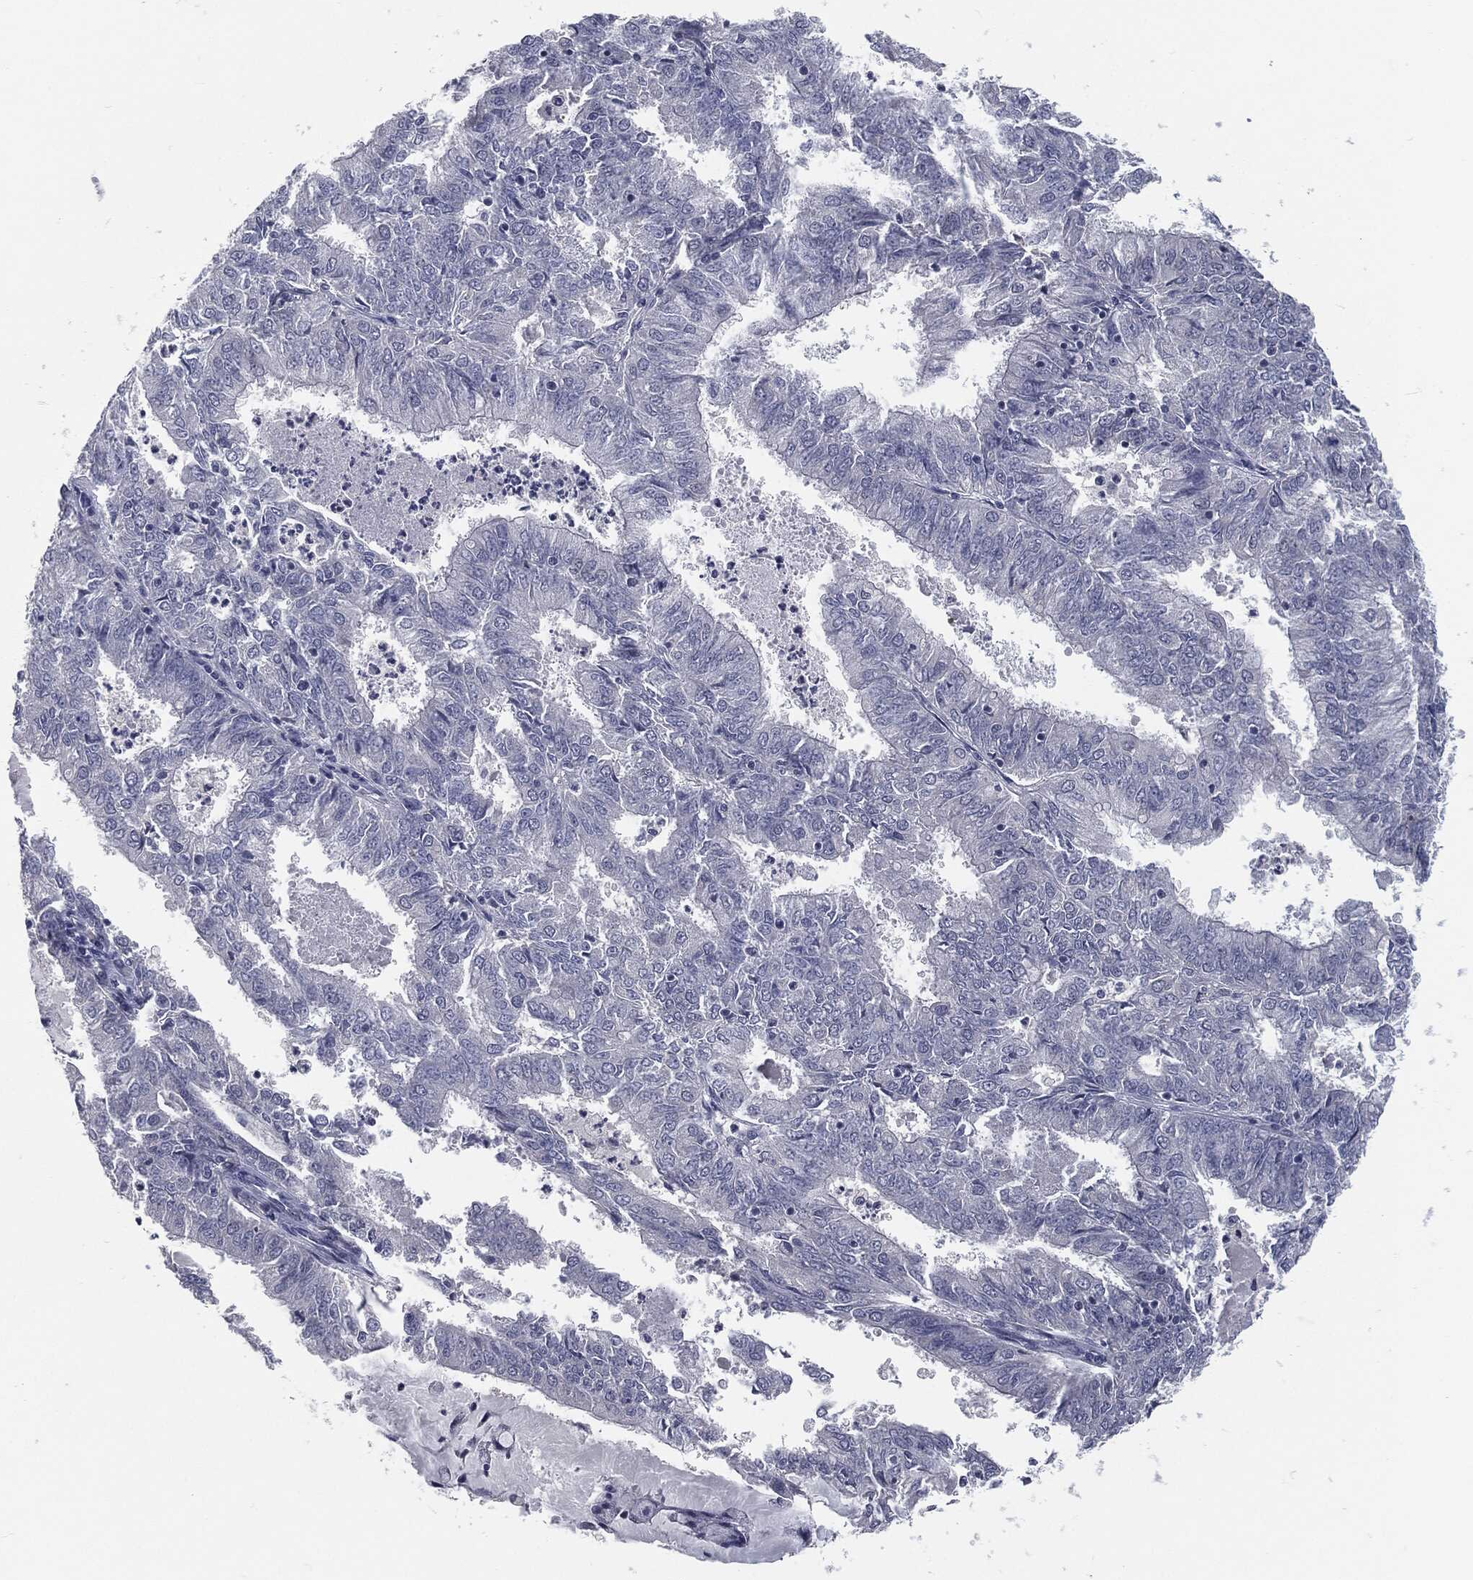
{"staining": {"intensity": "negative", "quantity": "none", "location": "none"}, "tissue": "endometrial cancer", "cell_type": "Tumor cells", "image_type": "cancer", "snomed": [{"axis": "morphology", "description": "Adenocarcinoma, NOS"}, {"axis": "topography", "description": "Endometrium"}], "caption": "This image is of endometrial cancer stained with IHC to label a protein in brown with the nuclei are counter-stained blue. There is no positivity in tumor cells.", "gene": "ANXA1", "patient": {"sex": "female", "age": 57}}